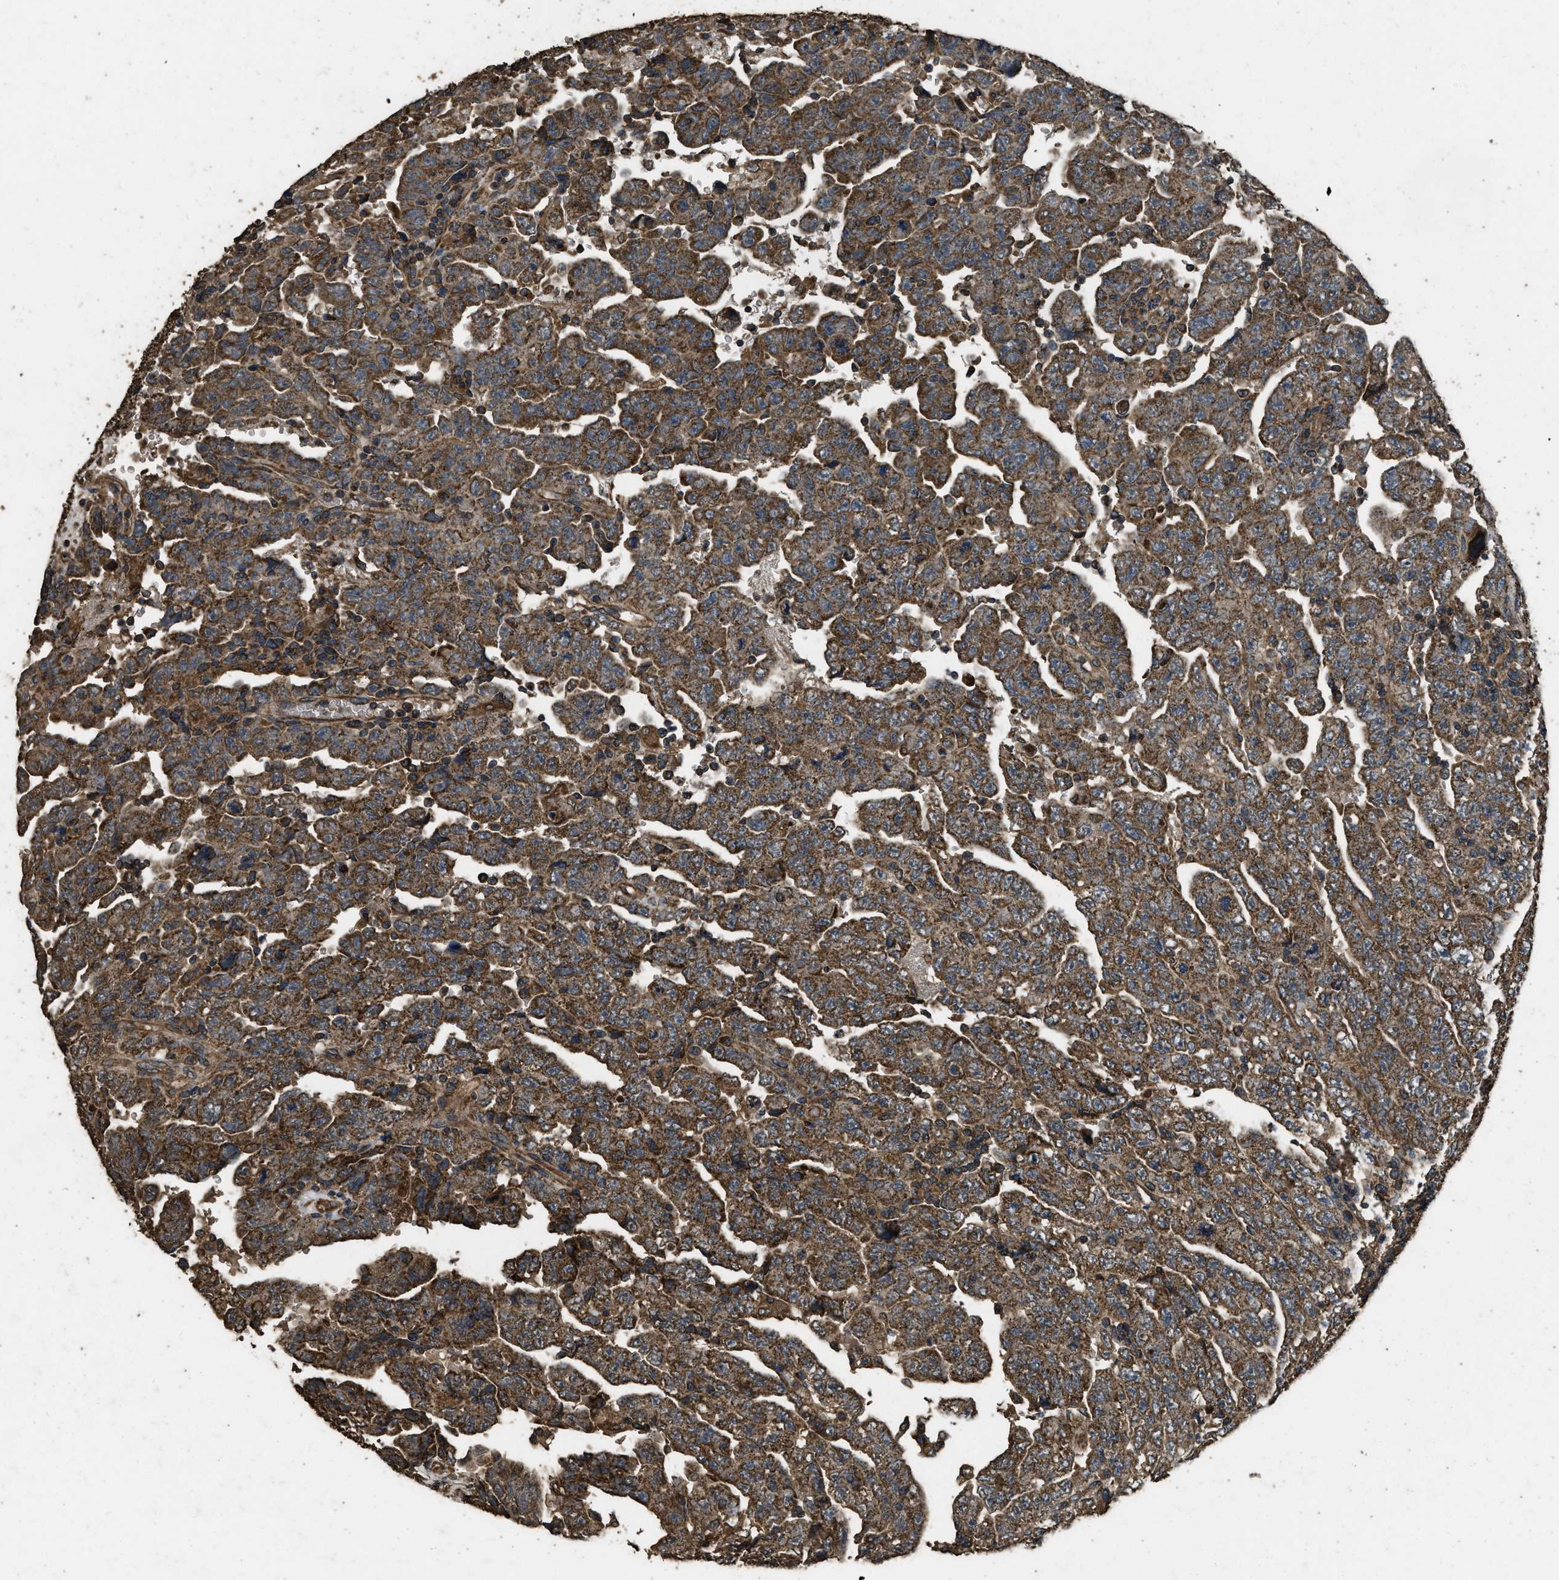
{"staining": {"intensity": "strong", "quantity": ">75%", "location": "cytoplasmic/membranous"}, "tissue": "testis cancer", "cell_type": "Tumor cells", "image_type": "cancer", "snomed": [{"axis": "morphology", "description": "Carcinoma, Embryonal, NOS"}, {"axis": "topography", "description": "Testis"}], "caption": "This is an image of IHC staining of testis cancer (embryonal carcinoma), which shows strong expression in the cytoplasmic/membranous of tumor cells.", "gene": "CYRIA", "patient": {"sex": "male", "age": 28}}